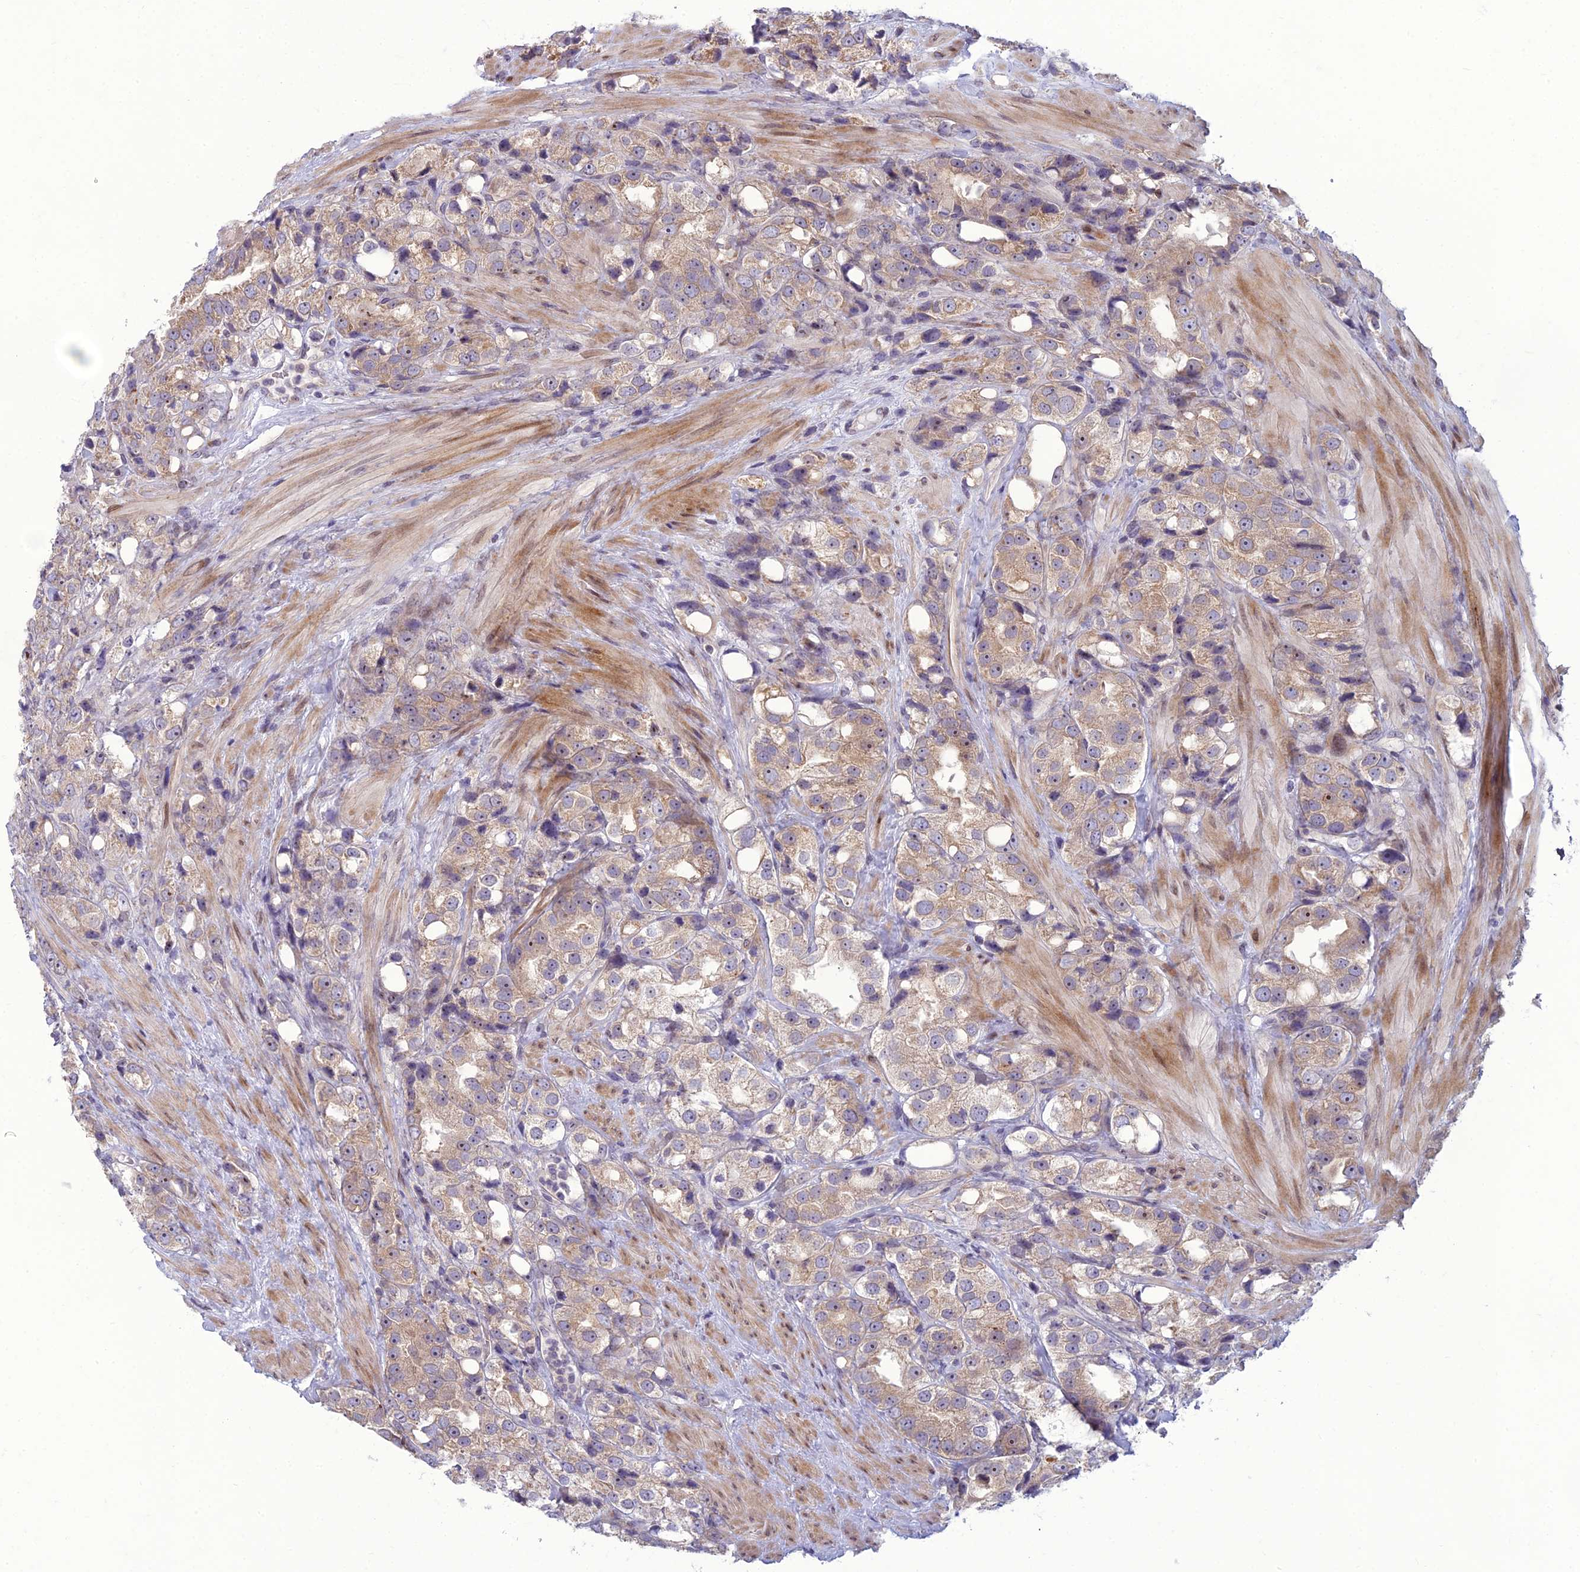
{"staining": {"intensity": "moderate", "quantity": ">75%", "location": "cytoplasmic/membranous"}, "tissue": "prostate cancer", "cell_type": "Tumor cells", "image_type": "cancer", "snomed": [{"axis": "morphology", "description": "Adenocarcinoma, NOS"}, {"axis": "topography", "description": "Prostate"}], "caption": "Human prostate cancer stained with a protein marker demonstrates moderate staining in tumor cells.", "gene": "DTX2", "patient": {"sex": "male", "age": 79}}